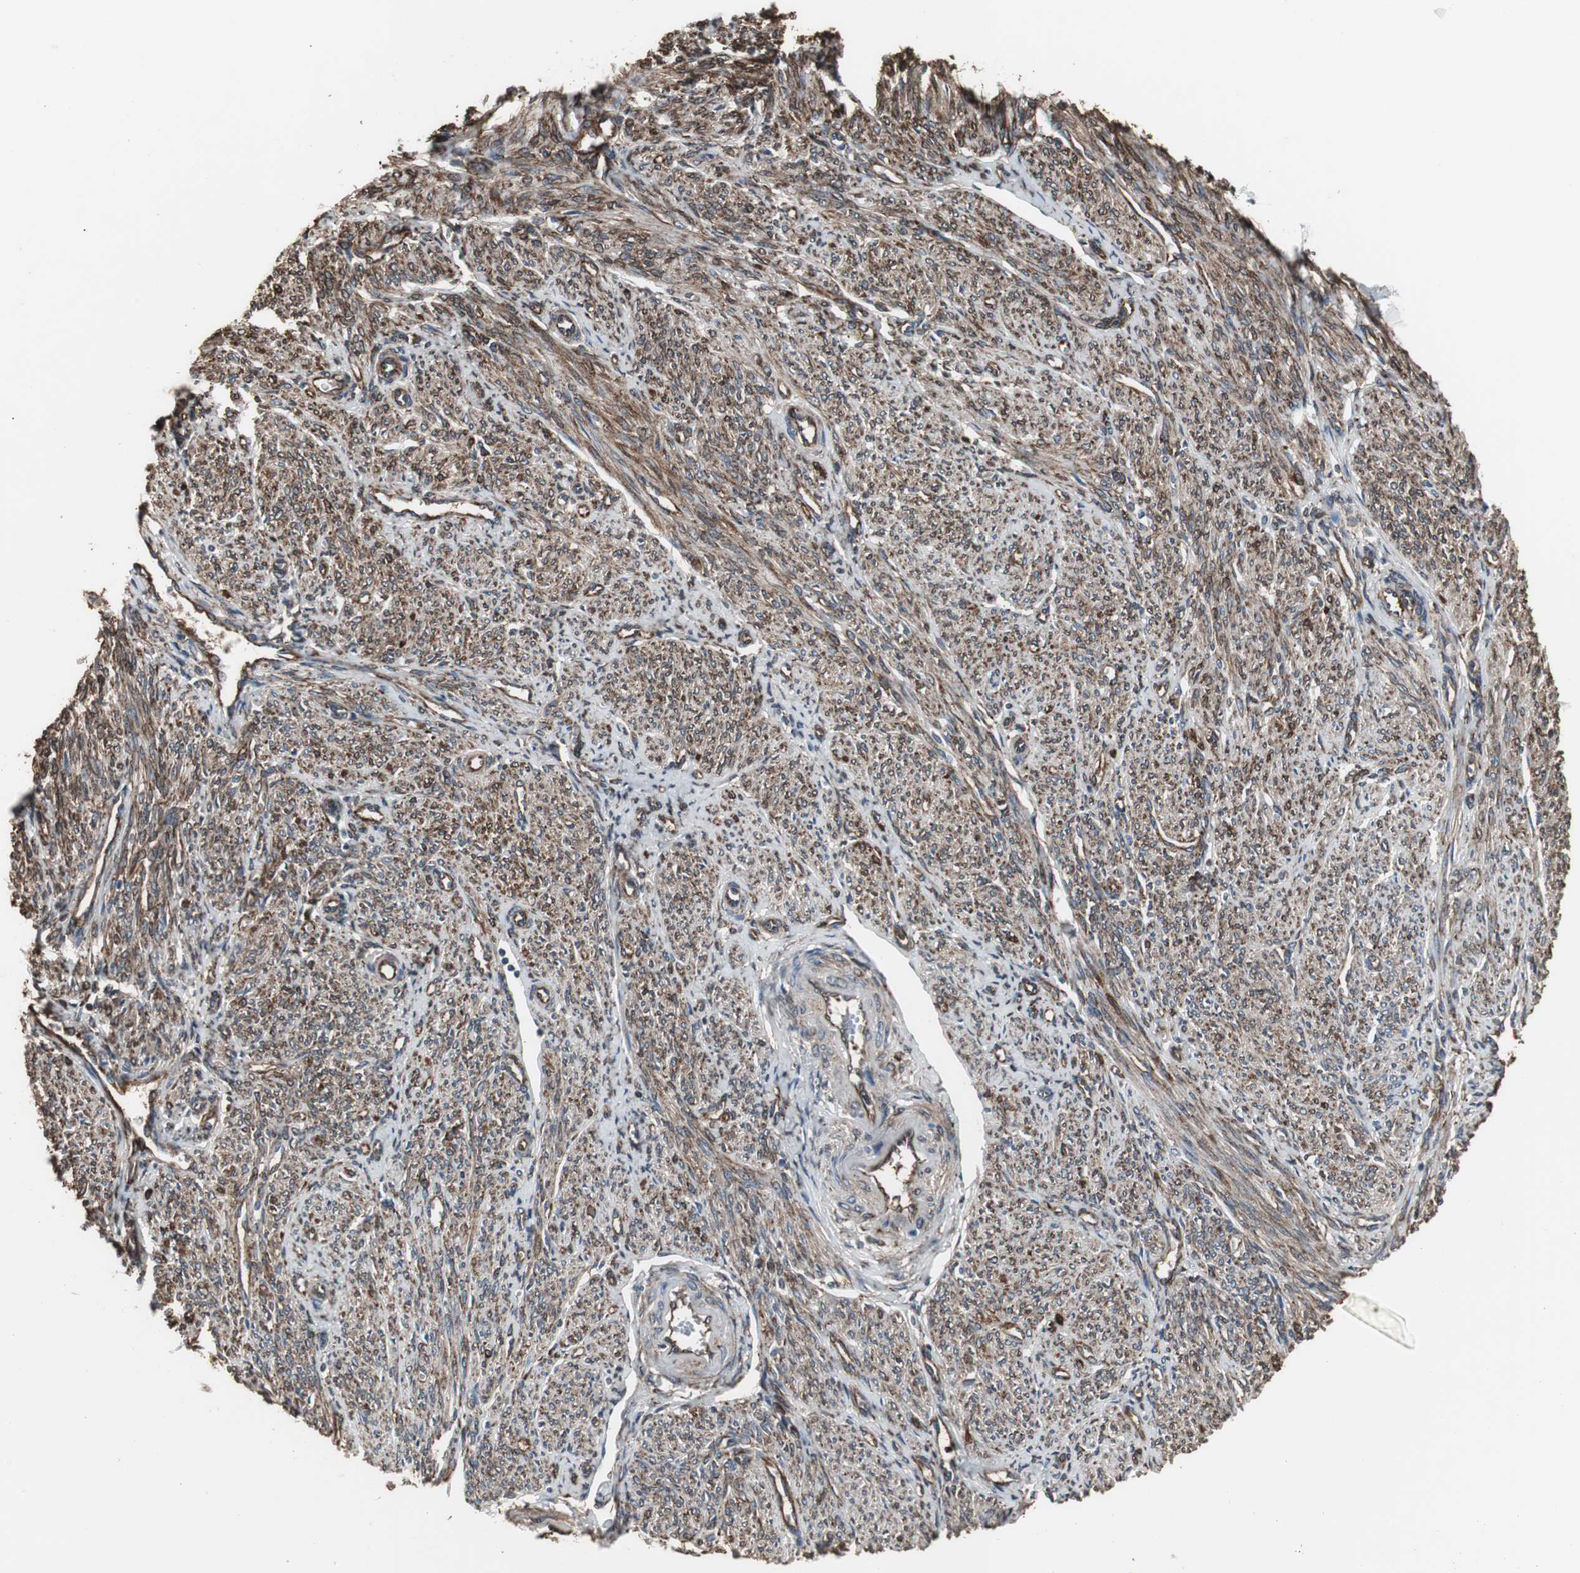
{"staining": {"intensity": "moderate", "quantity": ">75%", "location": "cytoplasmic/membranous"}, "tissue": "smooth muscle", "cell_type": "Smooth muscle cells", "image_type": "normal", "snomed": [{"axis": "morphology", "description": "Normal tissue, NOS"}, {"axis": "topography", "description": "Smooth muscle"}], "caption": "IHC (DAB) staining of benign smooth muscle shows moderate cytoplasmic/membranous protein expression in about >75% of smooth muscle cells. (Brightfield microscopy of DAB IHC at high magnification).", "gene": "CALU", "patient": {"sex": "female", "age": 65}}